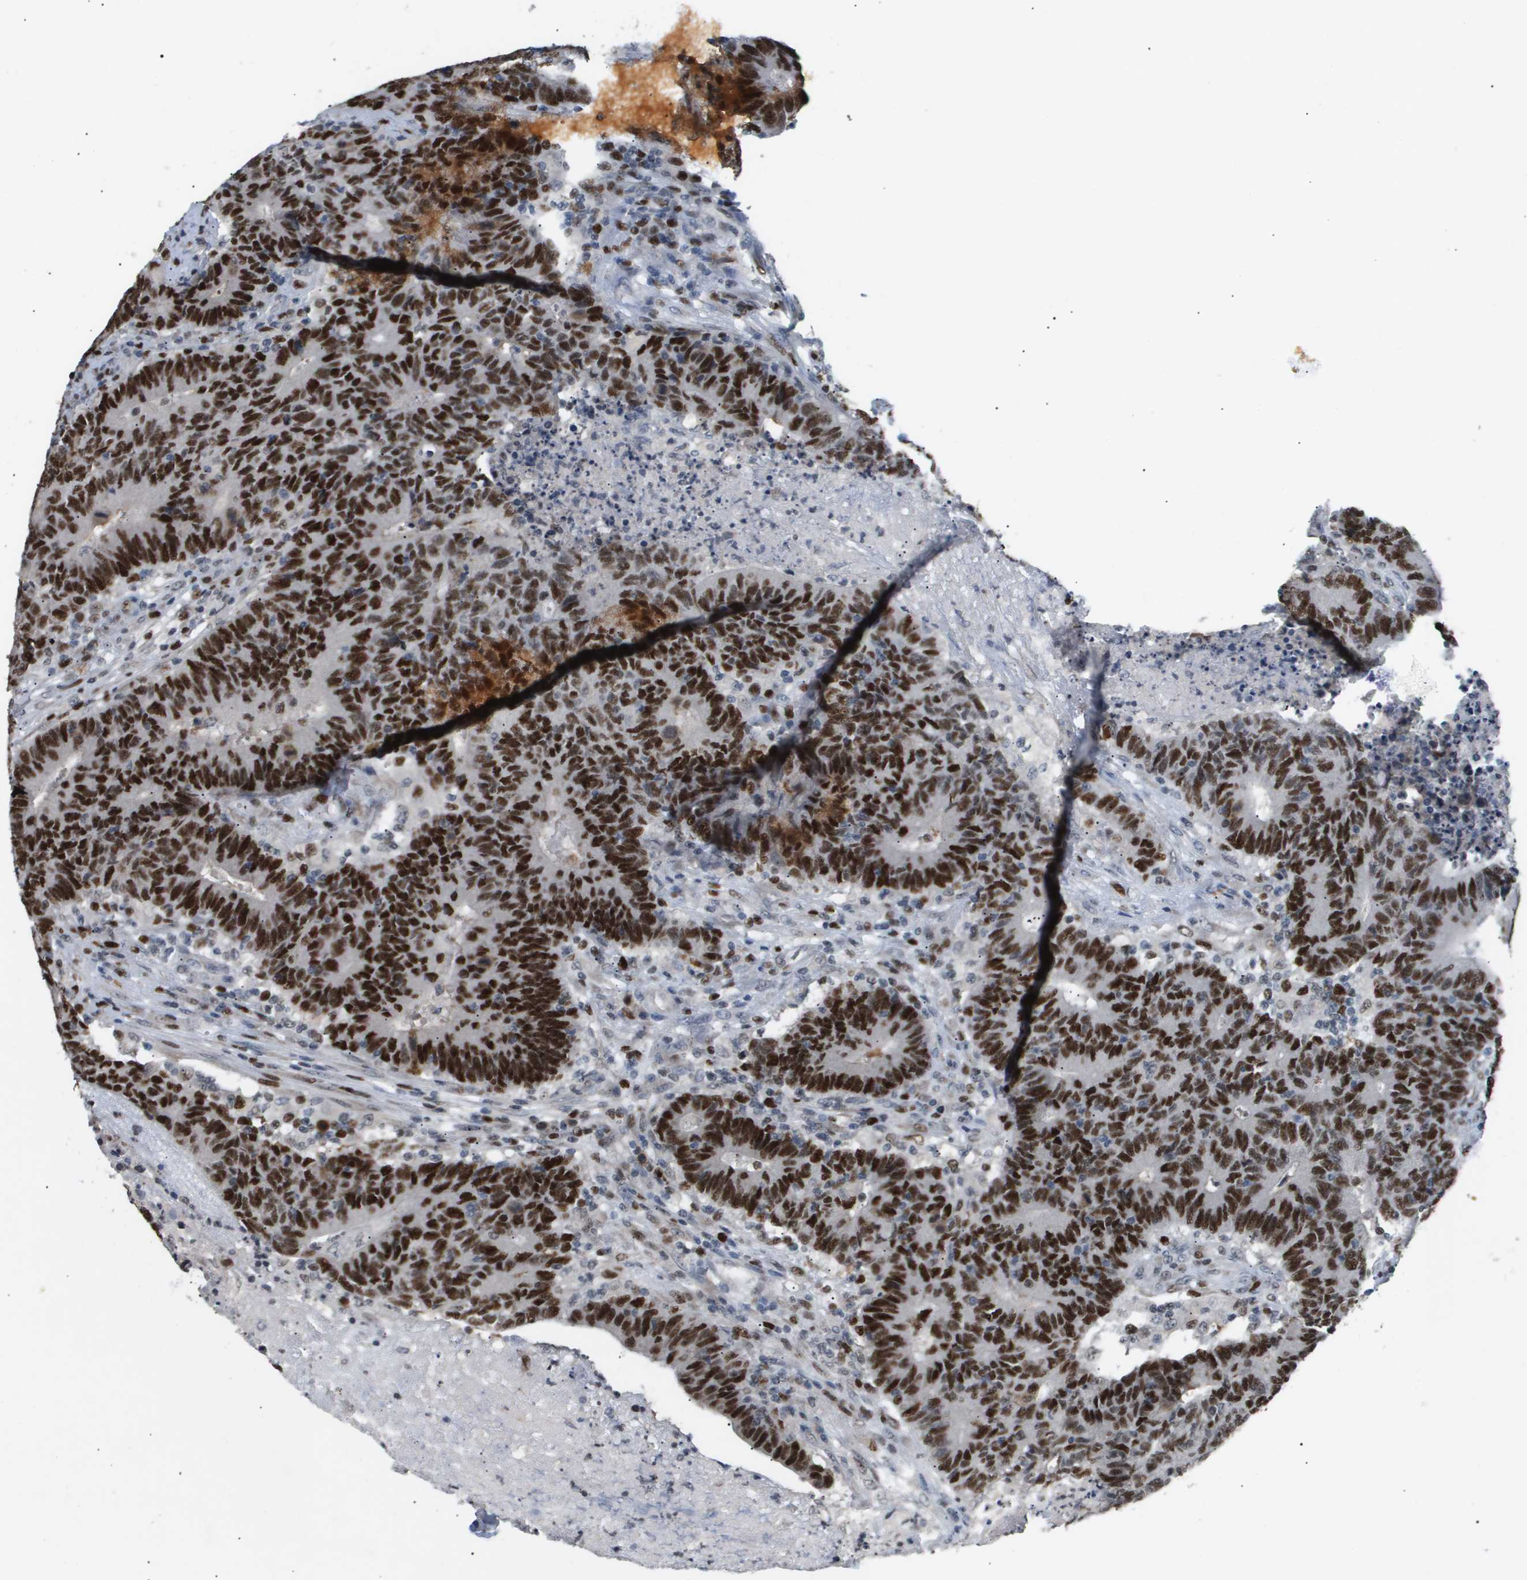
{"staining": {"intensity": "strong", "quantity": ">75%", "location": "nuclear"}, "tissue": "colorectal cancer", "cell_type": "Tumor cells", "image_type": "cancer", "snomed": [{"axis": "morphology", "description": "Normal tissue, NOS"}, {"axis": "morphology", "description": "Adenocarcinoma, NOS"}, {"axis": "topography", "description": "Colon"}], "caption": "Approximately >75% of tumor cells in human adenocarcinoma (colorectal) demonstrate strong nuclear protein positivity as visualized by brown immunohistochemical staining.", "gene": "ANAPC2", "patient": {"sex": "female", "age": 75}}